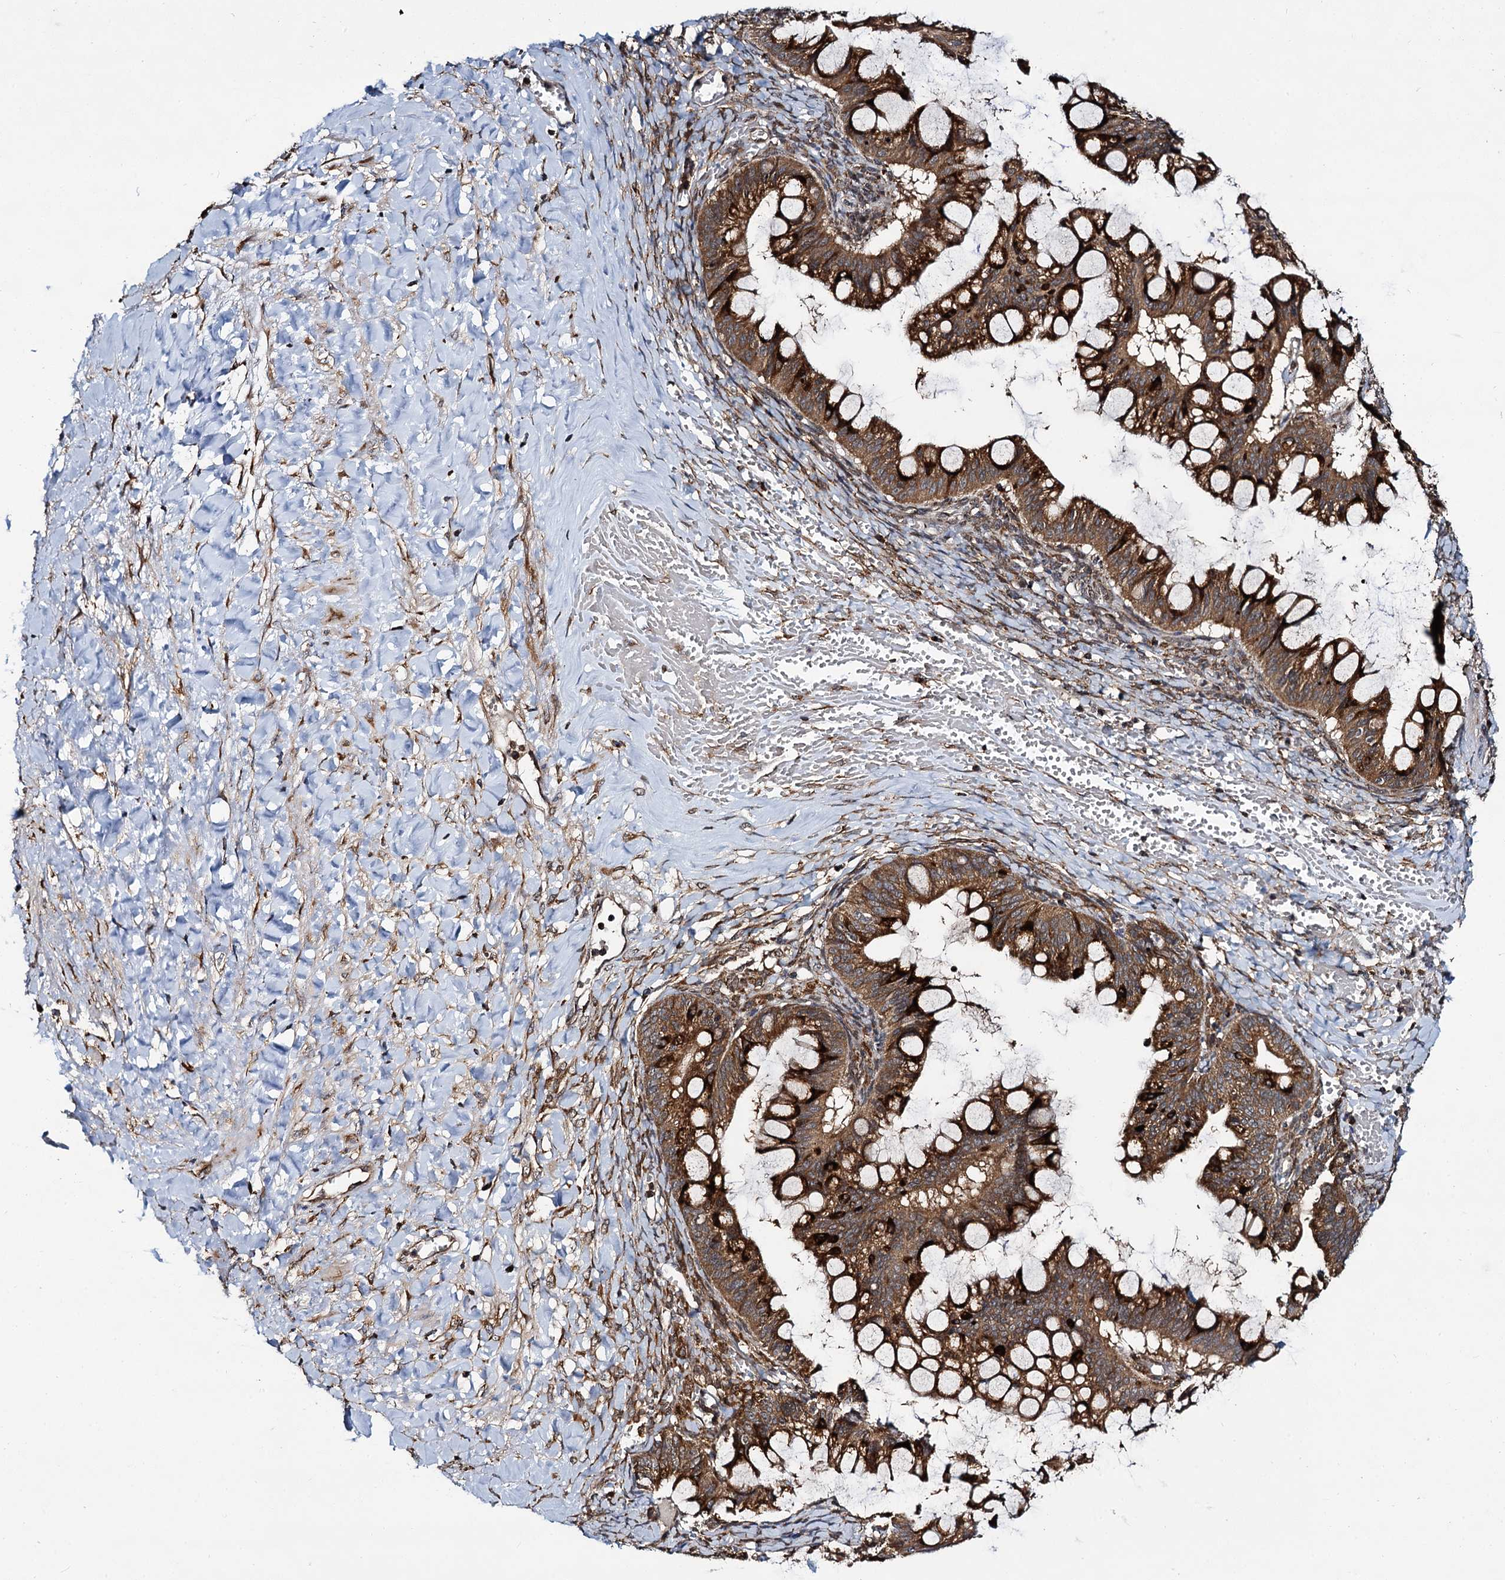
{"staining": {"intensity": "strong", "quantity": ">75%", "location": "cytoplasmic/membranous"}, "tissue": "ovarian cancer", "cell_type": "Tumor cells", "image_type": "cancer", "snomed": [{"axis": "morphology", "description": "Cystadenocarcinoma, mucinous, NOS"}, {"axis": "topography", "description": "Ovary"}], "caption": "This is a histology image of immunohistochemistry staining of ovarian mucinous cystadenocarcinoma, which shows strong expression in the cytoplasmic/membranous of tumor cells.", "gene": "UFM1", "patient": {"sex": "female", "age": 73}}